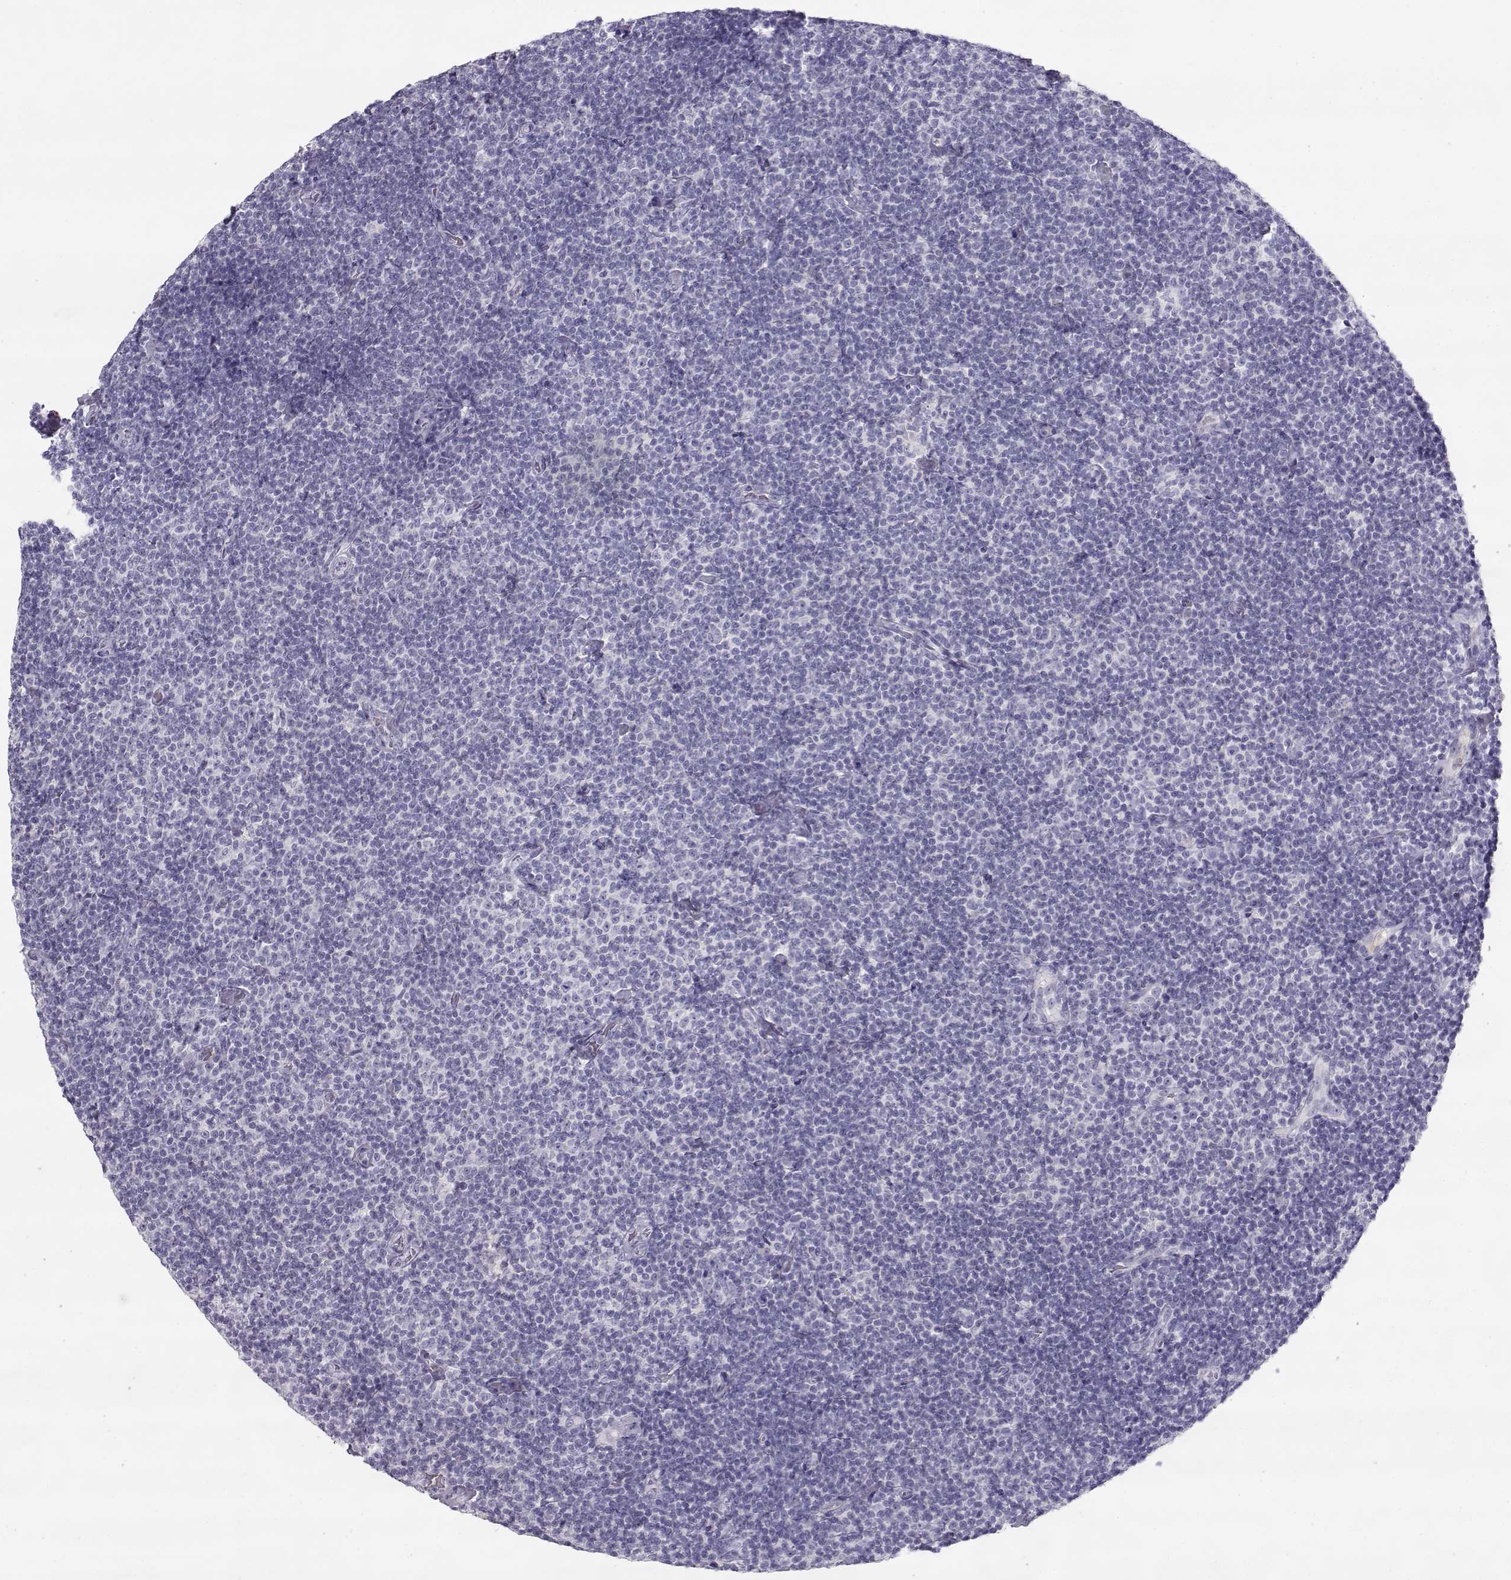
{"staining": {"intensity": "negative", "quantity": "none", "location": "none"}, "tissue": "lymphoma", "cell_type": "Tumor cells", "image_type": "cancer", "snomed": [{"axis": "morphology", "description": "Malignant lymphoma, non-Hodgkin's type, Low grade"}, {"axis": "topography", "description": "Lymph node"}], "caption": "An image of low-grade malignant lymphoma, non-Hodgkin's type stained for a protein exhibits no brown staining in tumor cells.", "gene": "SLCO6A1", "patient": {"sex": "male", "age": 81}}